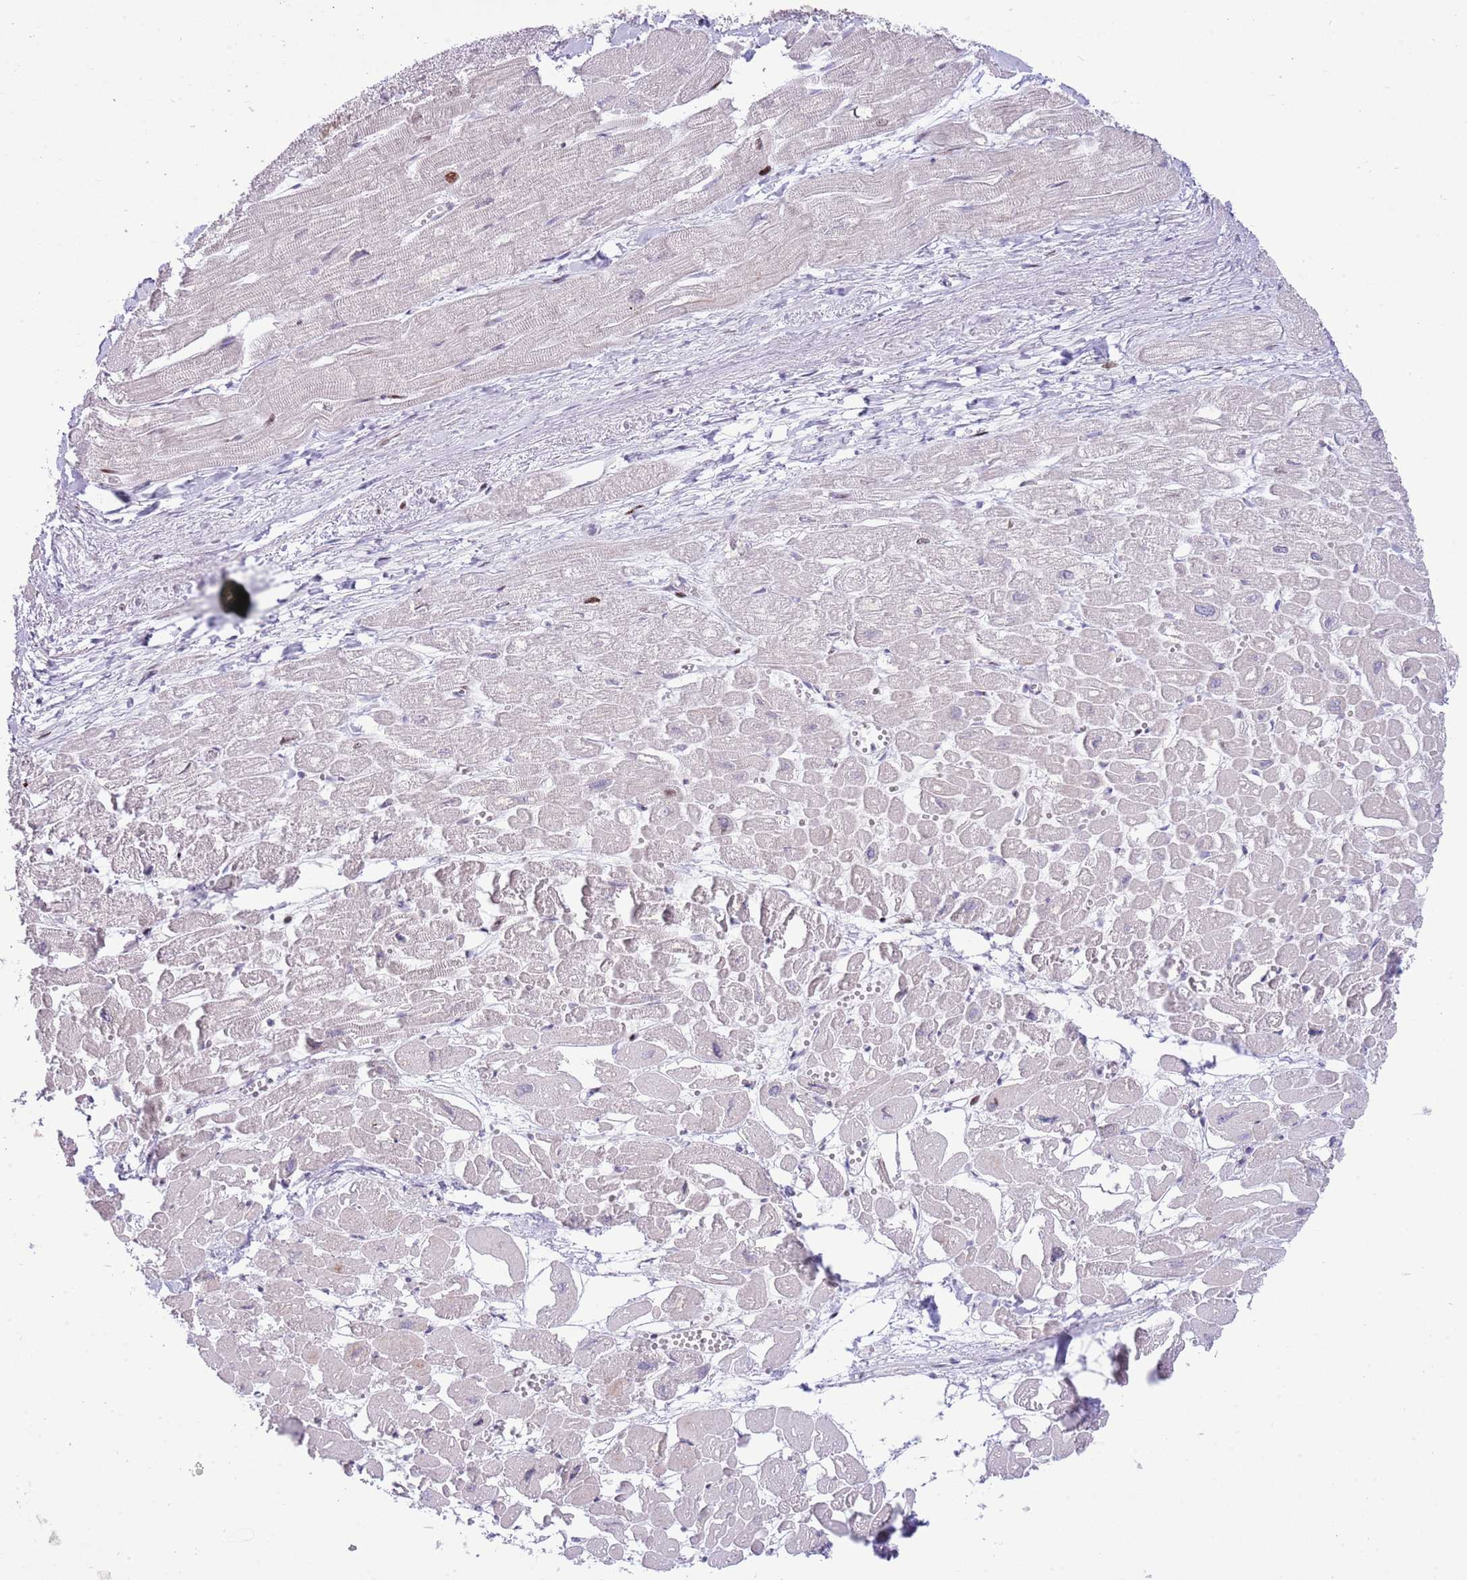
{"staining": {"intensity": "weak", "quantity": "25%-75%", "location": "cytoplasmic/membranous"}, "tissue": "heart muscle", "cell_type": "Cardiomyocytes", "image_type": "normal", "snomed": [{"axis": "morphology", "description": "Normal tissue, NOS"}, {"axis": "topography", "description": "Heart"}], "caption": "Protein expression analysis of unremarkable heart muscle reveals weak cytoplasmic/membranous expression in about 25%-75% of cardiomyocytes. (DAB (3,3'-diaminobenzidine) = brown stain, brightfield microscopy at high magnification).", "gene": "ANO8", "patient": {"sex": "male", "age": 54}}